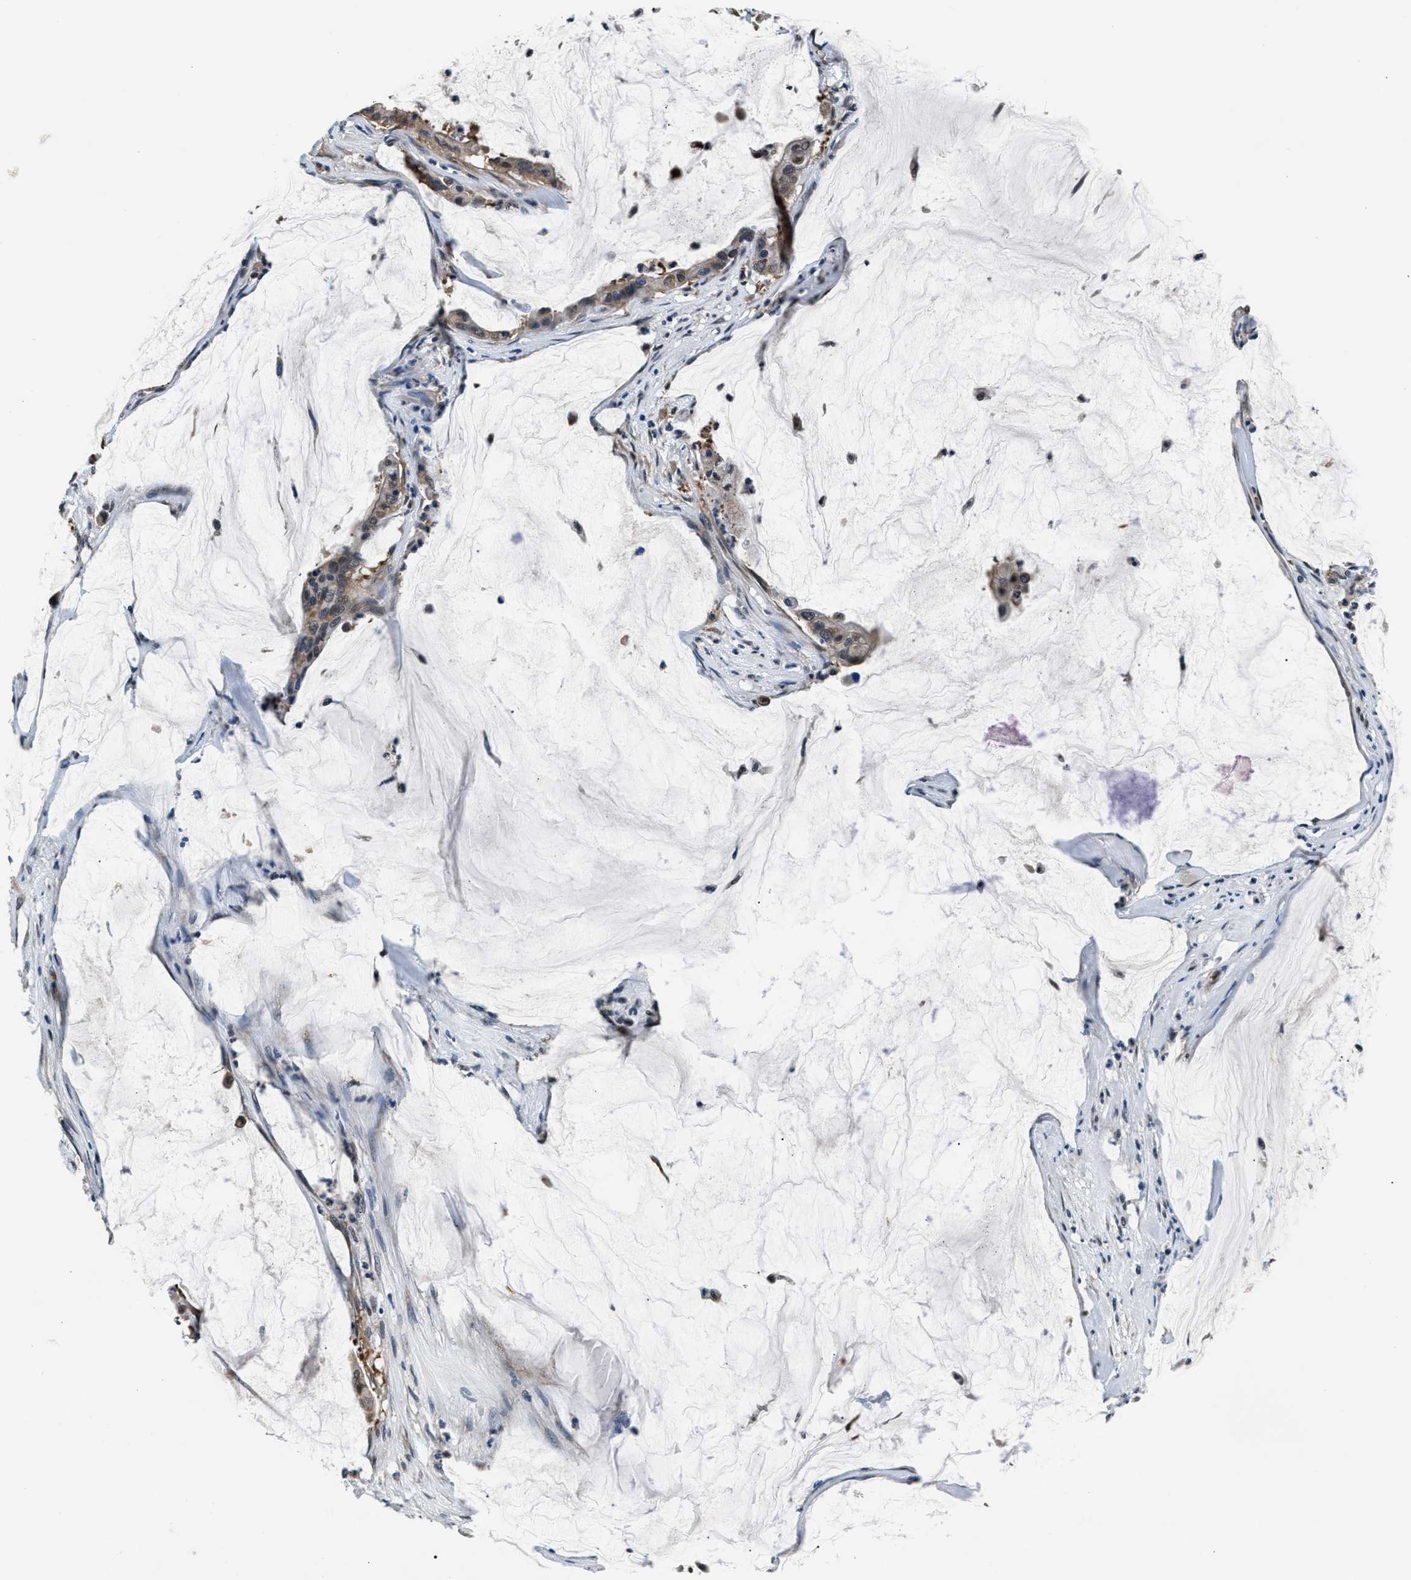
{"staining": {"intensity": "weak", "quantity": "25%-75%", "location": "cytoplasmic/membranous"}, "tissue": "pancreatic cancer", "cell_type": "Tumor cells", "image_type": "cancer", "snomed": [{"axis": "morphology", "description": "Adenocarcinoma, NOS"}, {"axis": "topography", "description": "Pancreas"}], "caption": "Adenocarcinoma (pancreatic) stained with immunohistochemistry displays weak cytoplasmic/membranous staining in approximately 25%-75% of tumor cells.", "gene": "RBM33", "patient": {"sex": "male", "age": 41}}